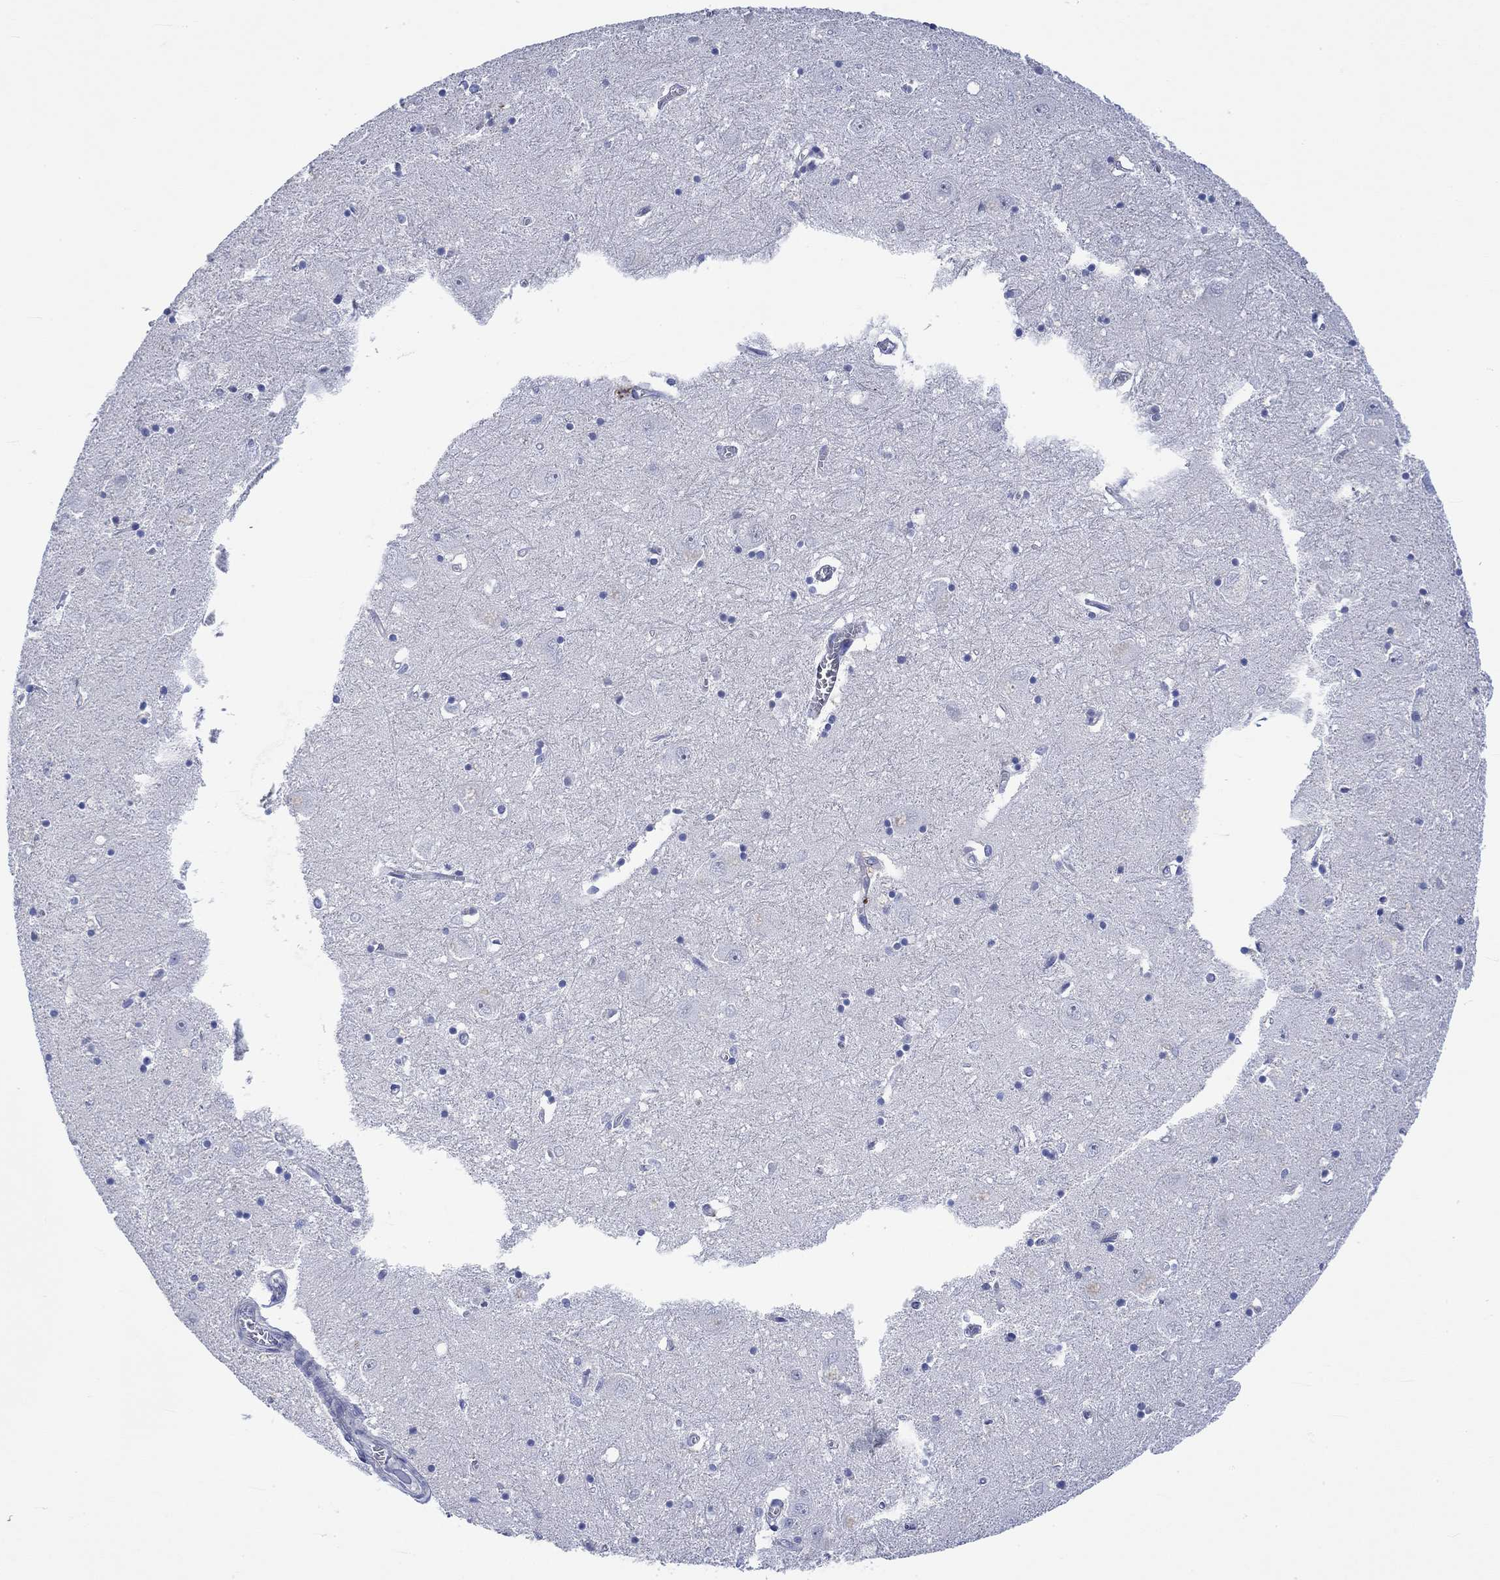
{"staining": {"intensity": "negative", "quantity": "none", "location": "none"}, "tissue": "caudate", "cell_type": "Glial cells", "image_type": "normal", "snomed": [{"axis": "morphology", "description": "Normal tissue, NOS"}, {"axis": "topography", "description": "Lateral ventricle wall"}], "caption": "This is an immunohistochemistry (IHC) image of unremarkable caudate. There is no expression in glial cells.", "gene": "AGRP", "patient": {"sex": "male", "age": 54}}